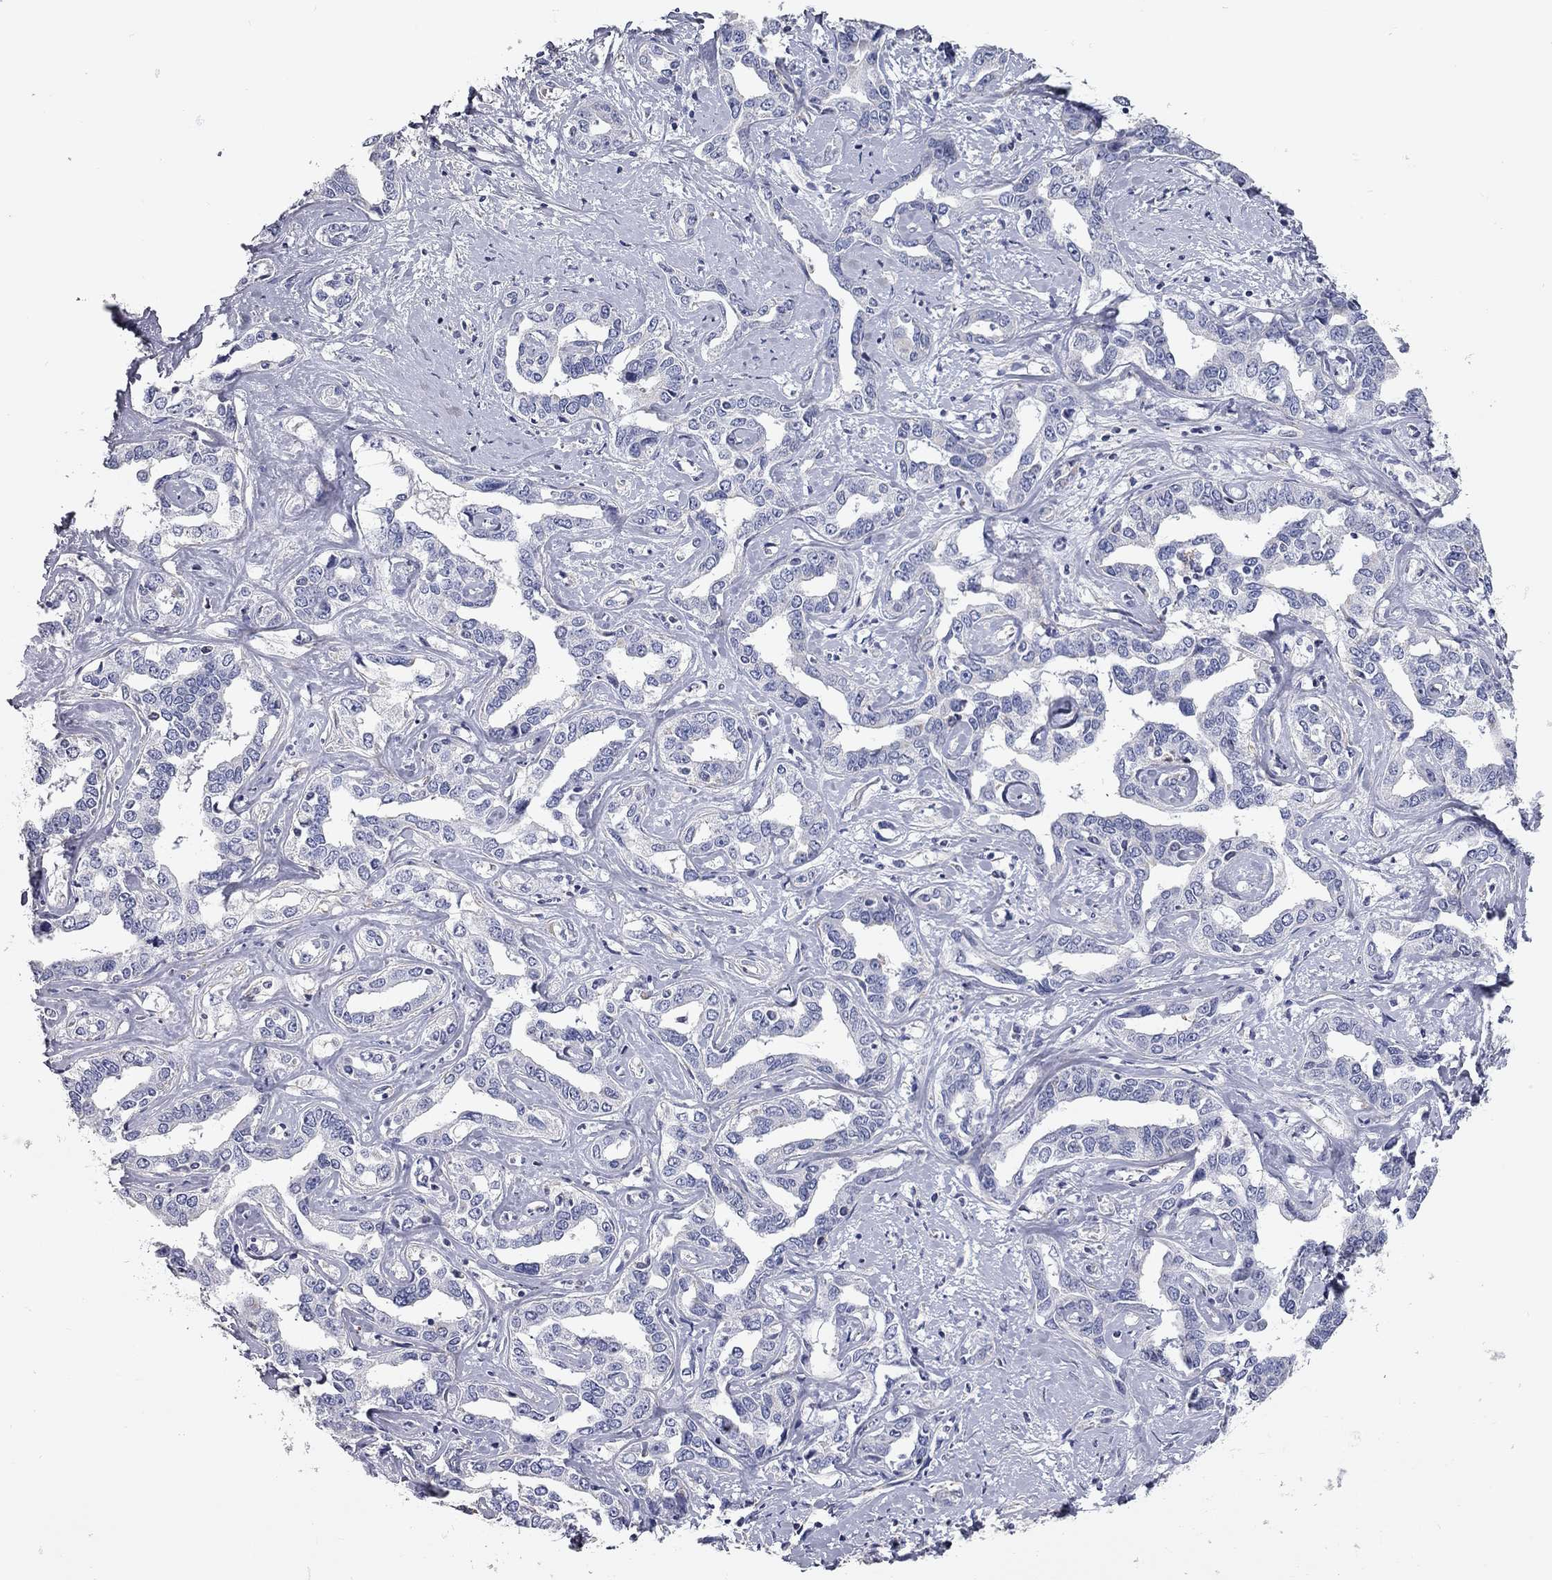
{"staining": {"intensity": "negative", "quantity": "none", "location": "none"}, "tissue": "liver cancer", "cell_type": "Tumor cells", "image_type": "cancer", "snomed": [{"axis": "morphology", "description": "Cholangiocarcinoma"}, {"axis": "topography", "description": "Liver"}], "caption": "This is a histopathology image of immunohistochemistry (IHC) staining of liver cholangiocarcinoma, which shows no staining in tumor cells. The staining was performed using DAB (3,3'-diaminobenzidine) to visualize the protein expression in brown, while the nuclei were stained in blue with hematoxylin (Magnification: 20x).", "gene": "C10orf90", "patient": {"sex": "male", "age": 59}}